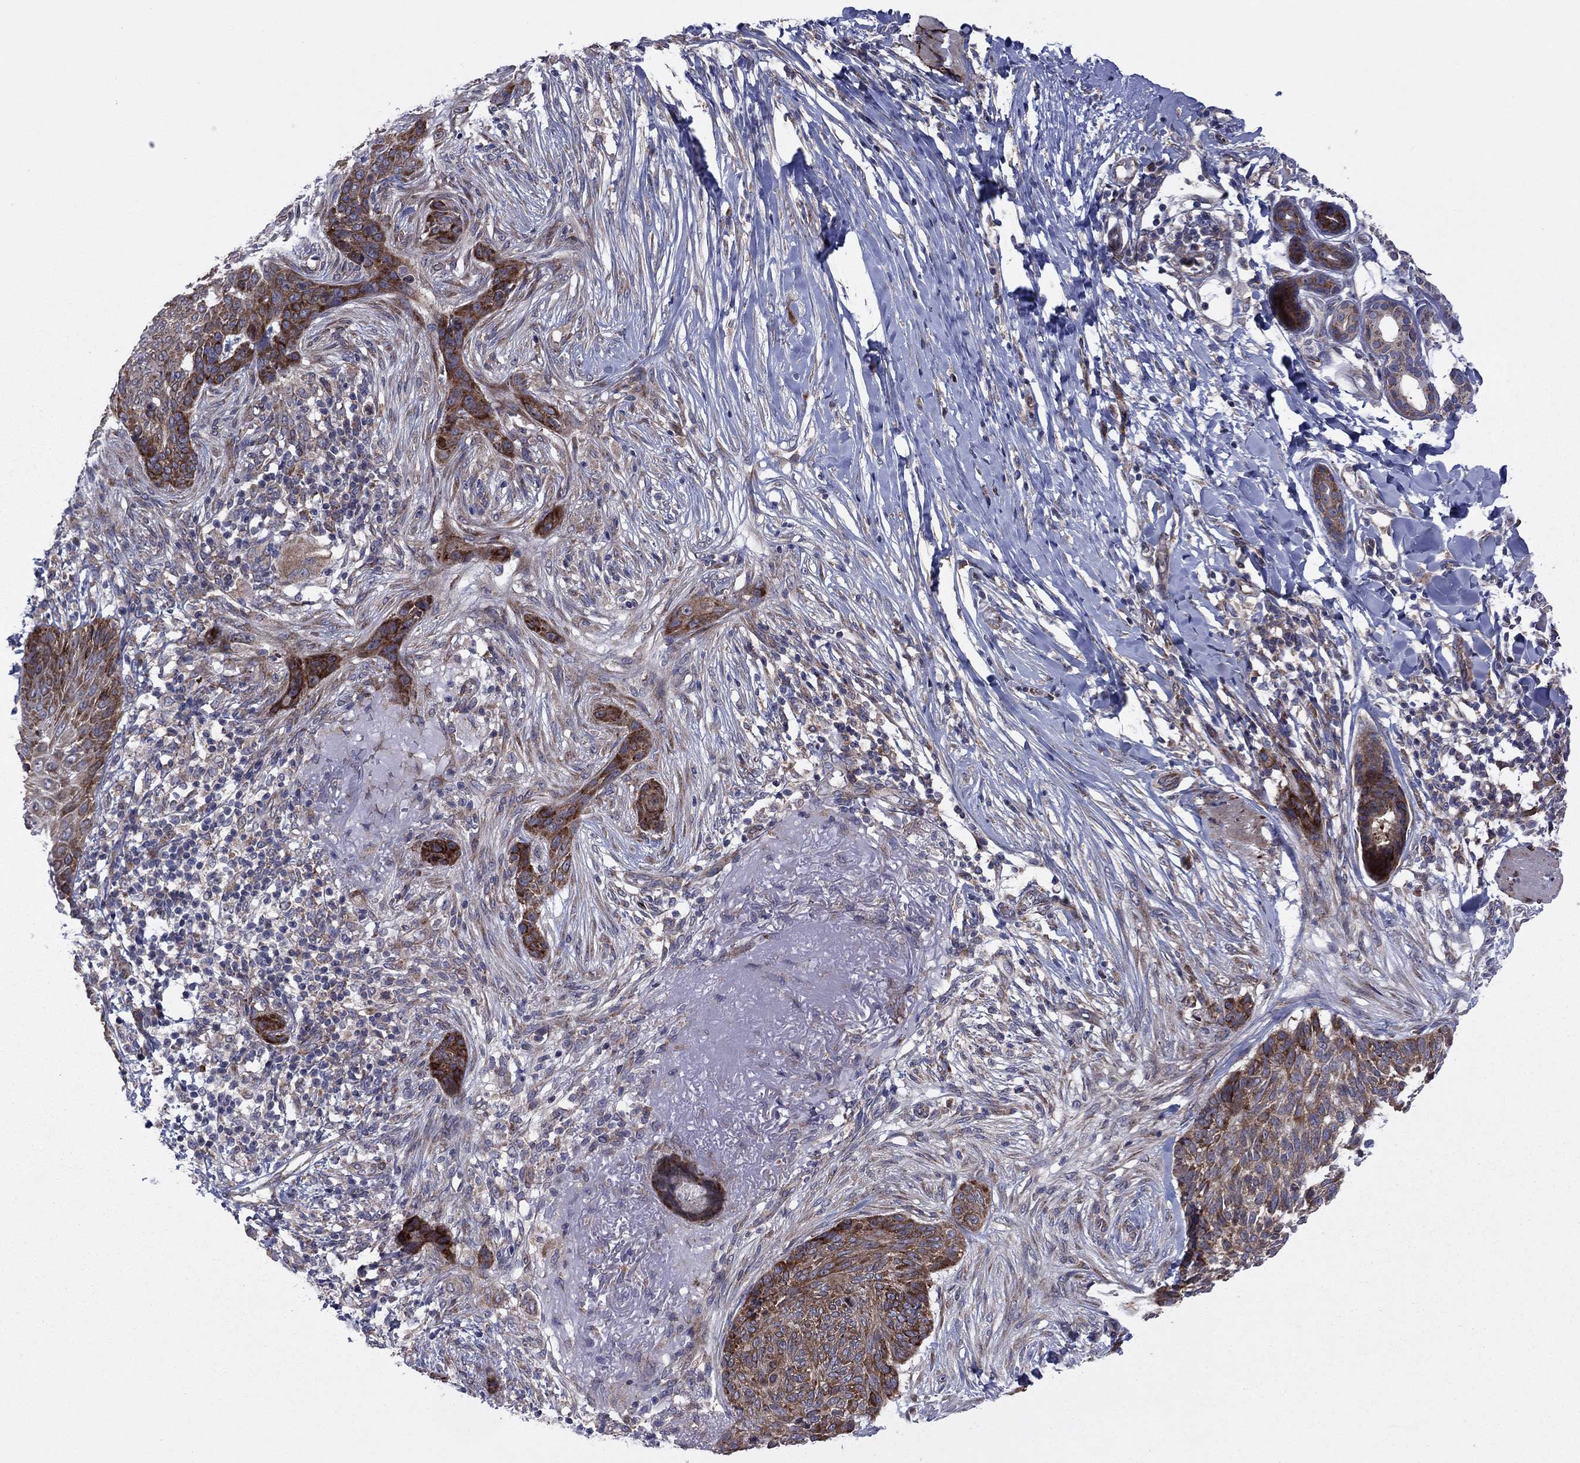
{"staining": {"intensity": "strong", "quantity": "25%-75%", "location": "cytoplasmic/membranous"}, "tissue": "skin cancer", "cell_type": "Tumor cells", "image_type": "cancer", "snomed": [{"axis": "morphology", "description": "Normal tissue, NOS"}, {"axis": "morphology", "description": "Basal cell carcinoma"}, {"axis": "topography", "description": "Skin"}], "caption": "Immunohistochemistry (IHC) micrograph of human skin cancer stained for a protein (brown), which demonstrates high levels of strong cytoplasmic/membranous staining in about 25%-75% of tumor cells.", "gene": "GPR155", "patient": {"sex": "male", "age": 84}}